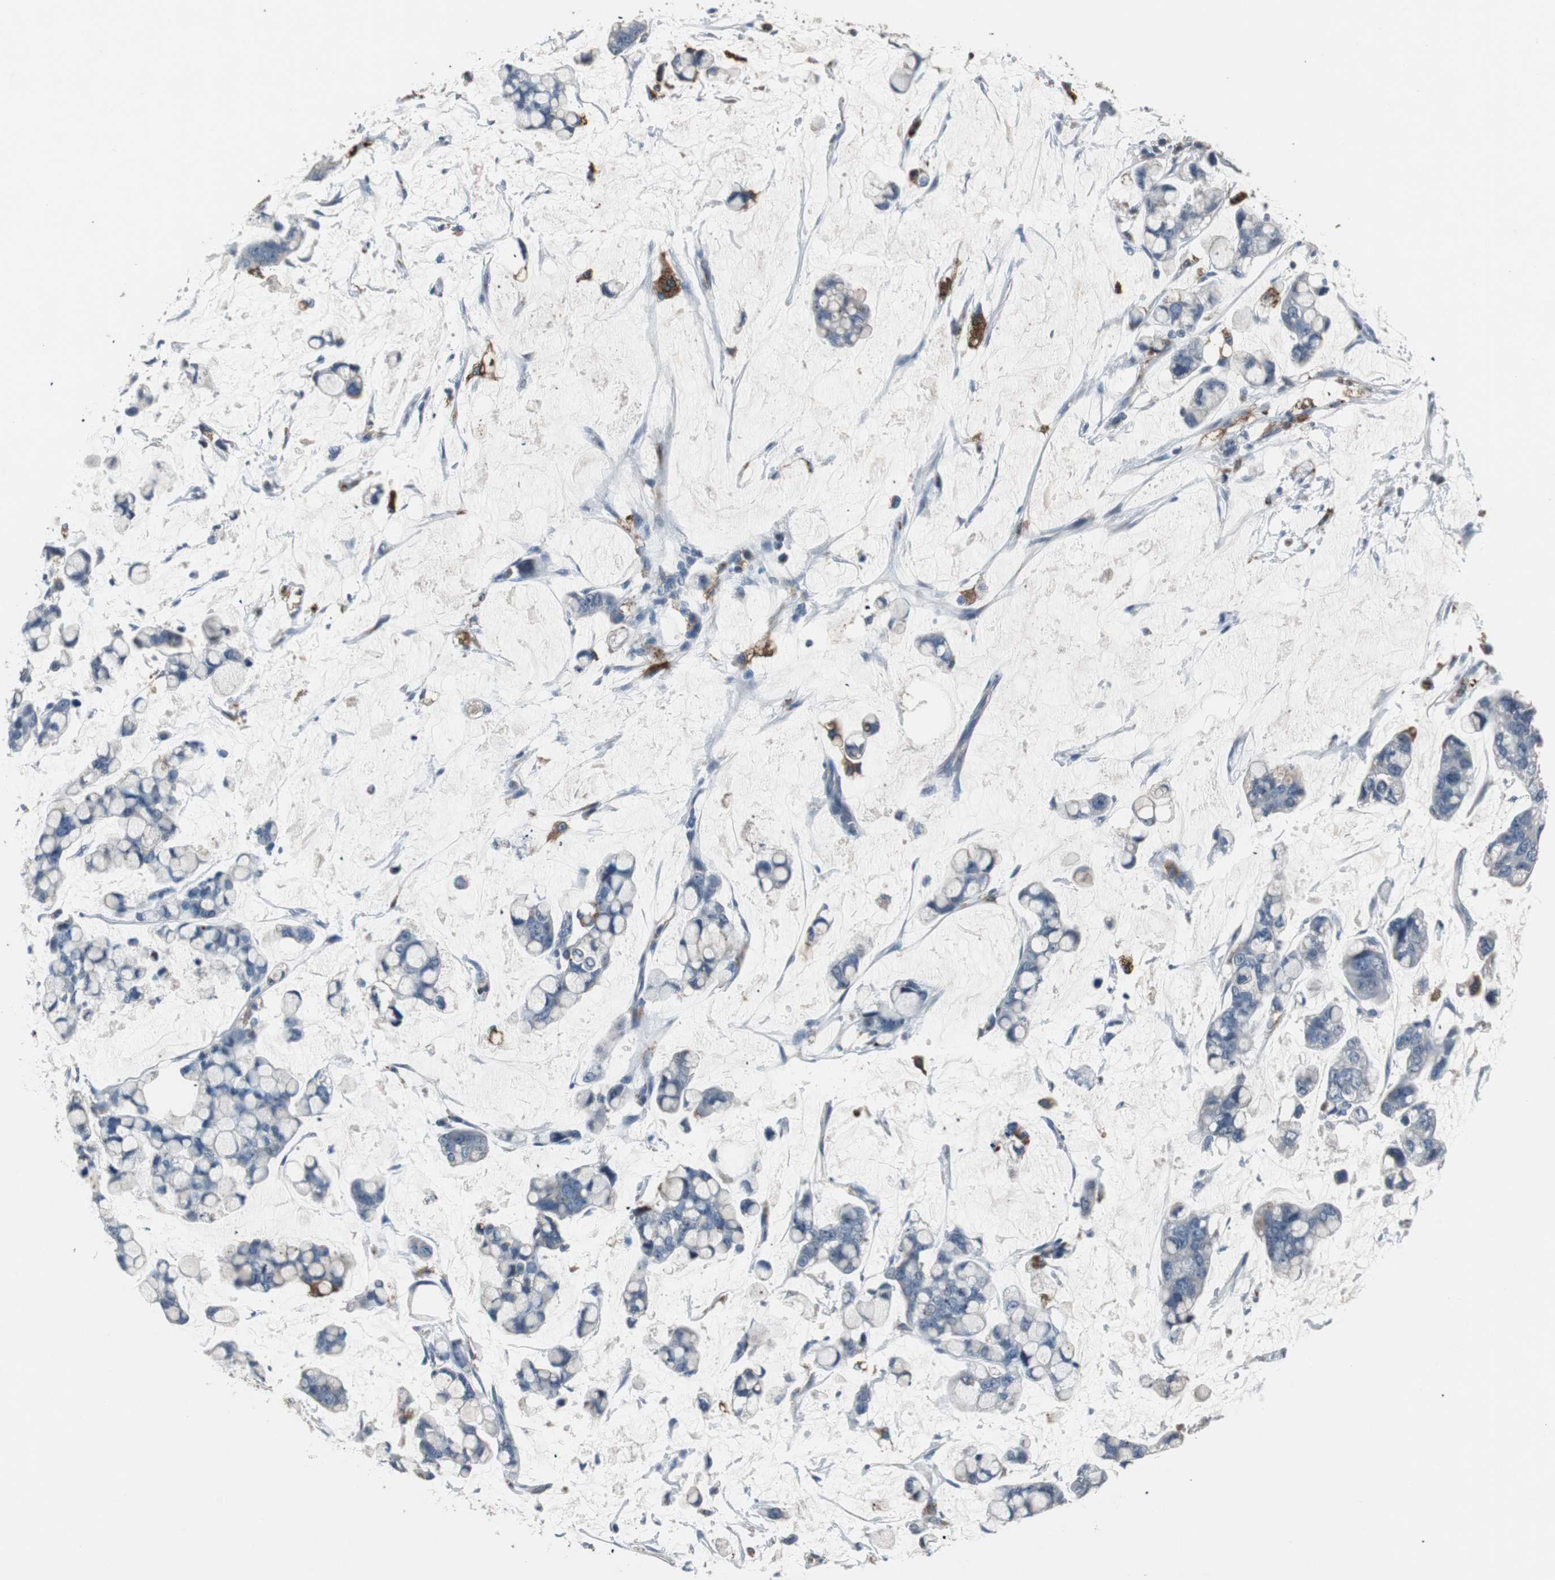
{"staining": {"intensity": "negative", "quantity": "none", "location": "none"}, "tissue": "stomach cancer", "cell_type": "Tumor cells", "image_type": "cancer", "snomed": [{"axis": "morphology", "description": "Adenocarcinoma, NOS"}, {"axis": "topography", "description": "Stomach, lower"}], "caption": "This is an immunohistochemistry micrograph of human stomach adenocarcinoma. There is no positivity in tumor cells.", "gene": "PCYT1B", "patient": {"sex": "male", "age": 84}}